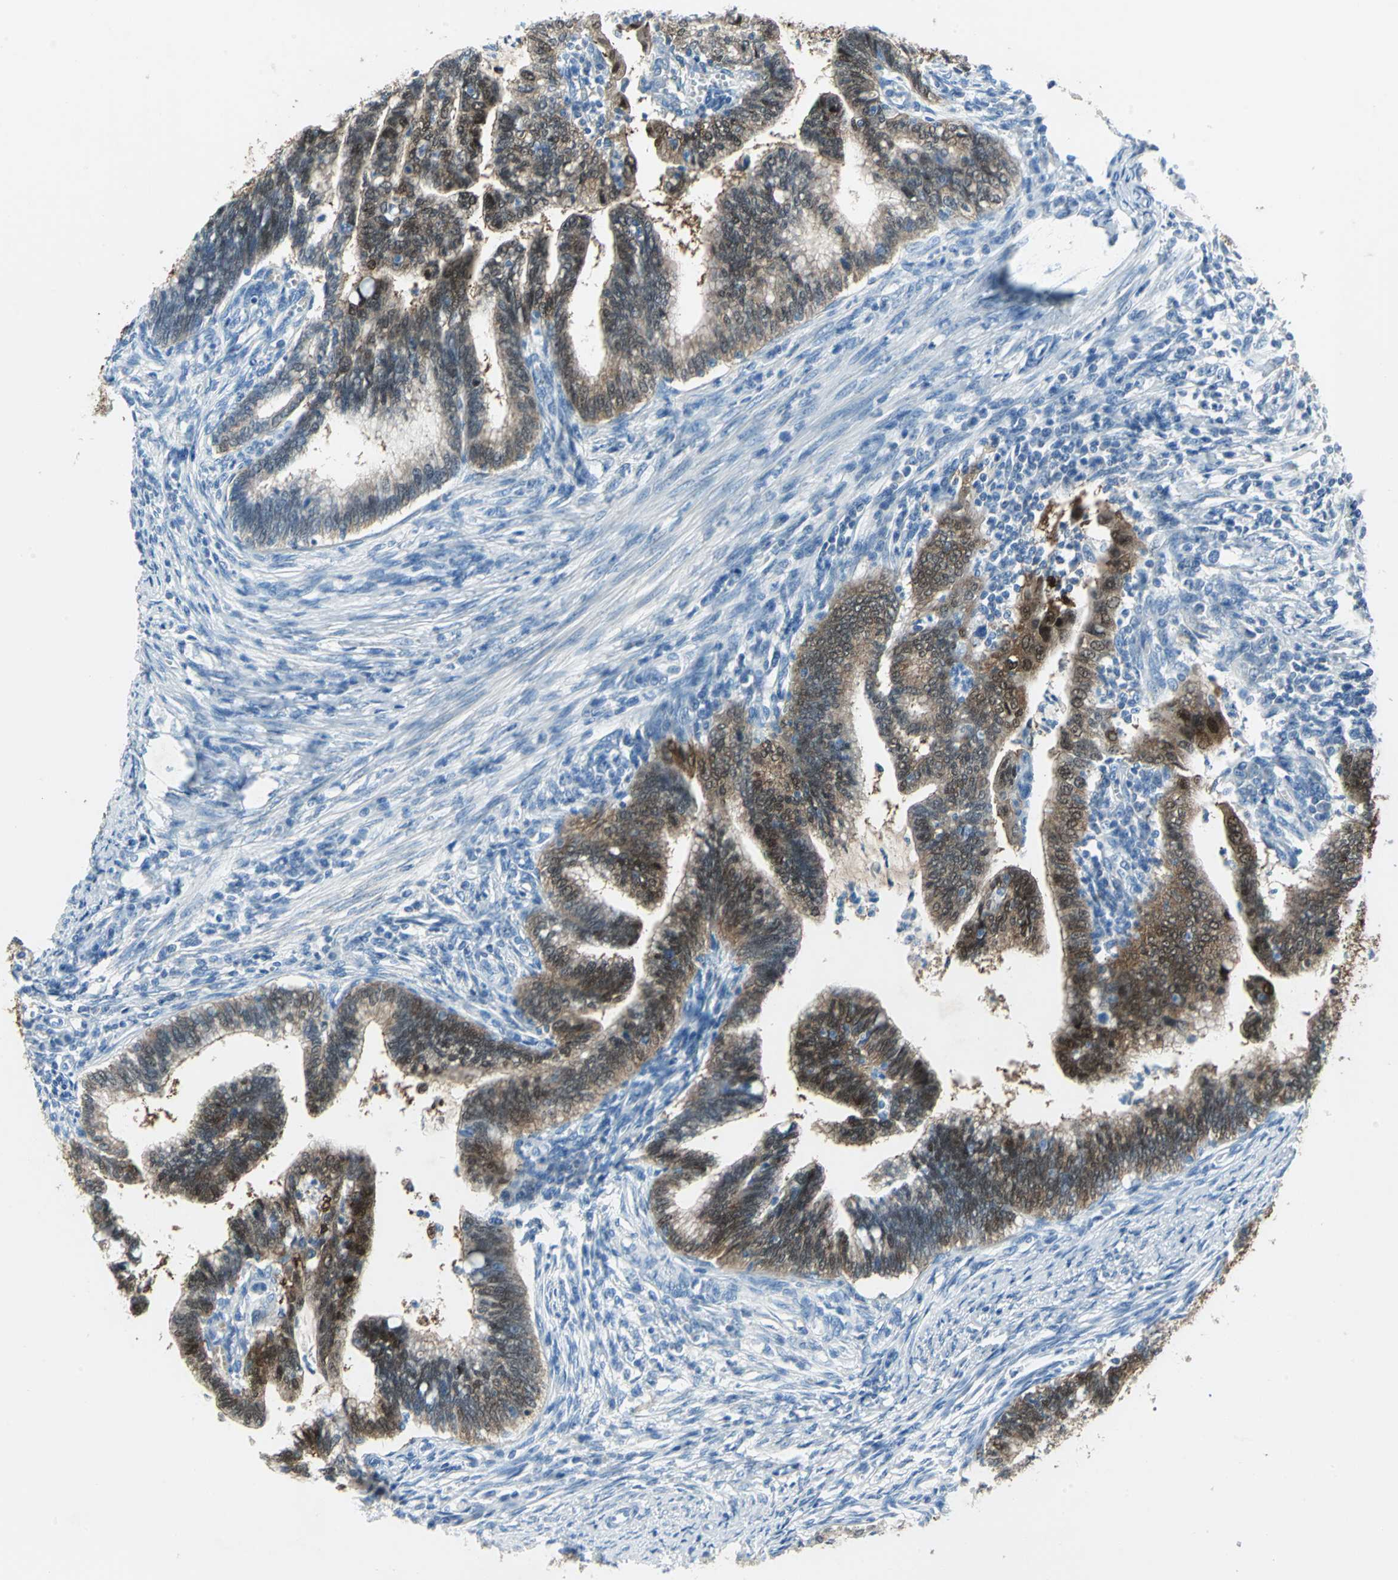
{"staining": {"intensity": "strong", "quantity": ">75%", "location": "cytoplasmic/membranous,nuclear"}, "tissue": "cervical cancer", "cell_type": "Tumor cells", "image_type": "cancer", "snomed": [{"axis": "morphology", "description": "Adenocarcinoma, NOS"}, {"axis": "topography", "description": "Cervix"}], "caption": "Human cervical cancer (adenocarcinoma) stained with a brown dye reveals strong cytoplasmic/membranous and nuclear positive staining in approximately >75% of tumor cells.", "gene": "SFN", "patient": {"sex": "female", "age": 36}}